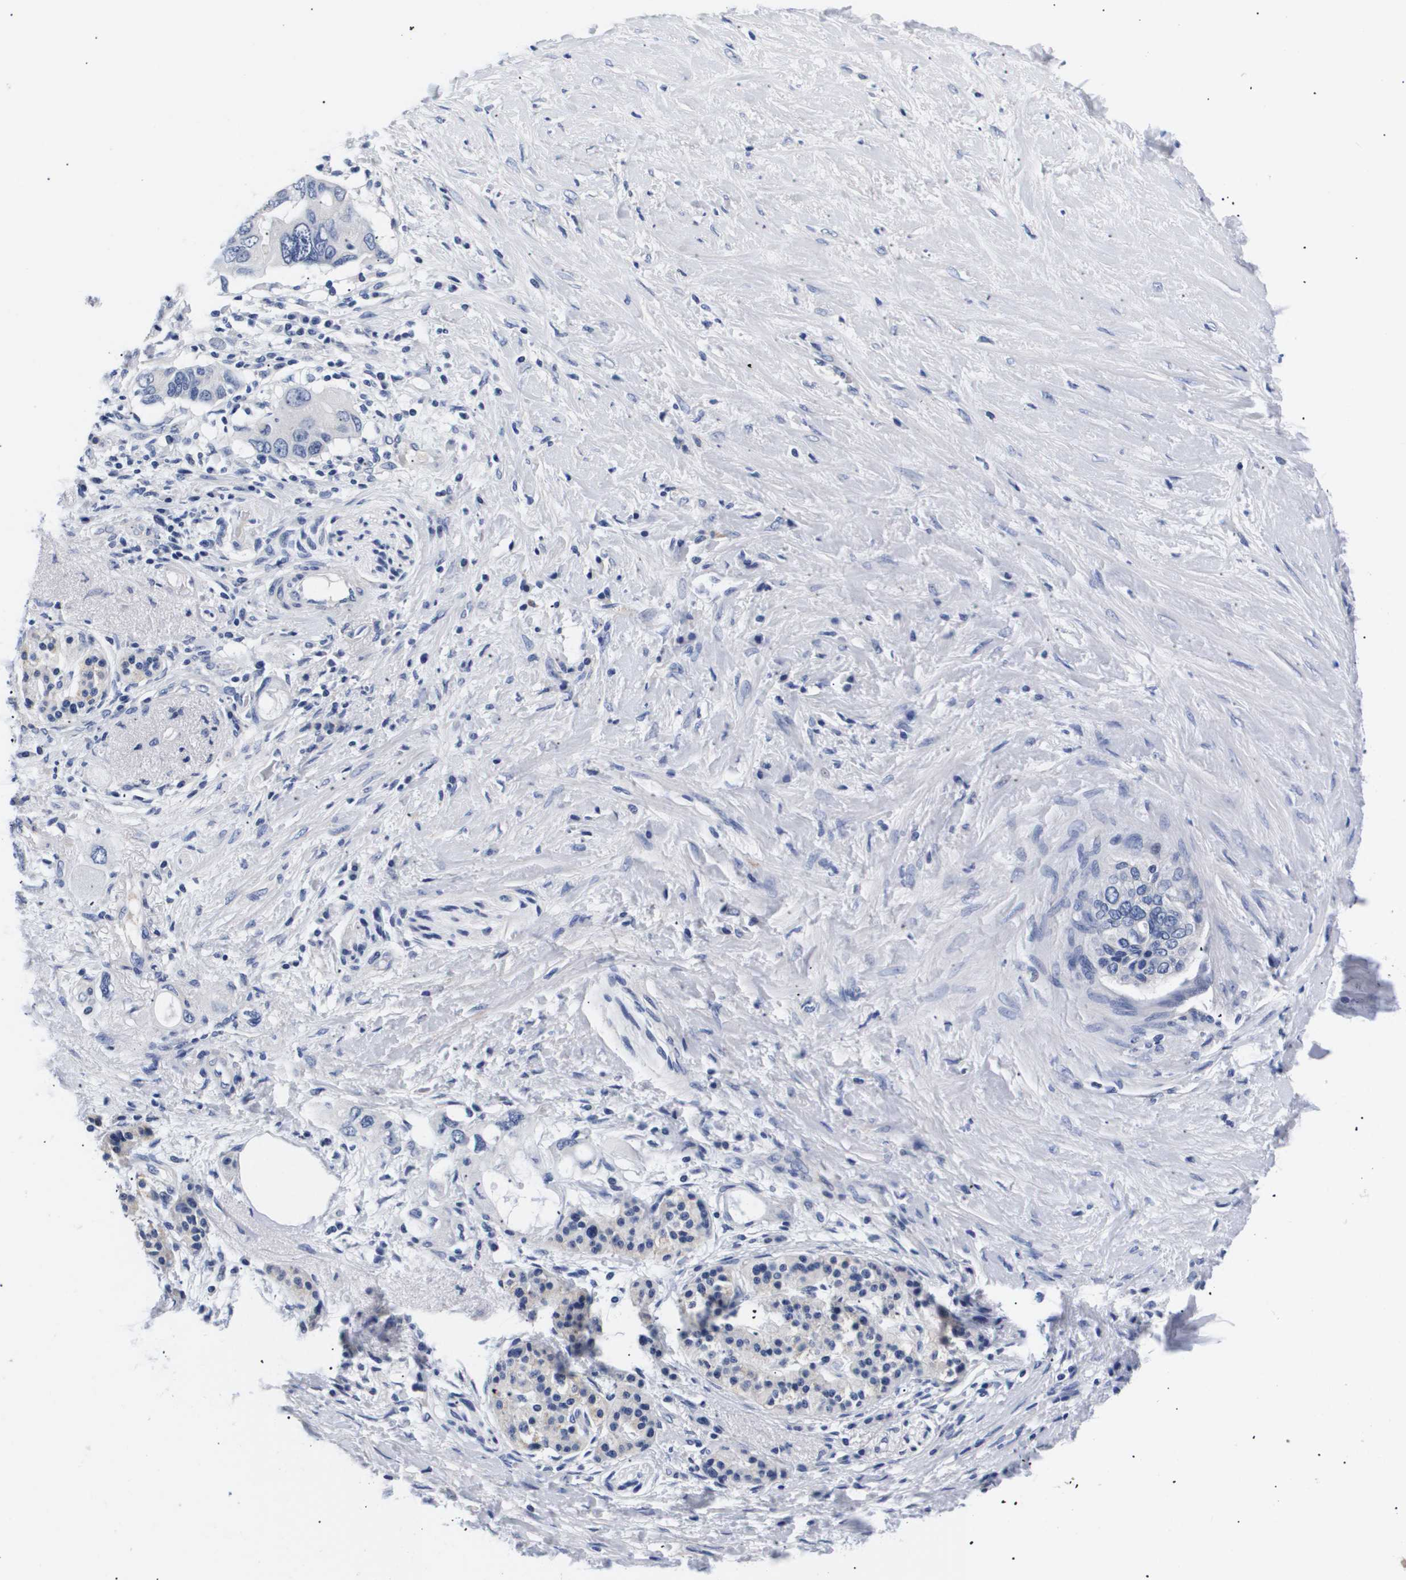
{"staining": {"intensity": "negative", "quantity": "none", "location": "none"}, "tissue": "pancreatic cancer", "cell_type": "Tumor cells", "image_type": "cancer", "snomed": [{"axis": "morphology", "description": "Adenocarcinoma, NOS"}, {"axis": "topography", "description": "Pancreas"}], "caption": "This histopathology image is of pancreatic adenocarcinoma stained with IHC to label a protein in brown with the nuclei are counter-stained blue. There is no expression in tumor cells.", "gene": "ATP6V0A4", "patient": {"sex": "female", "age": 56}}